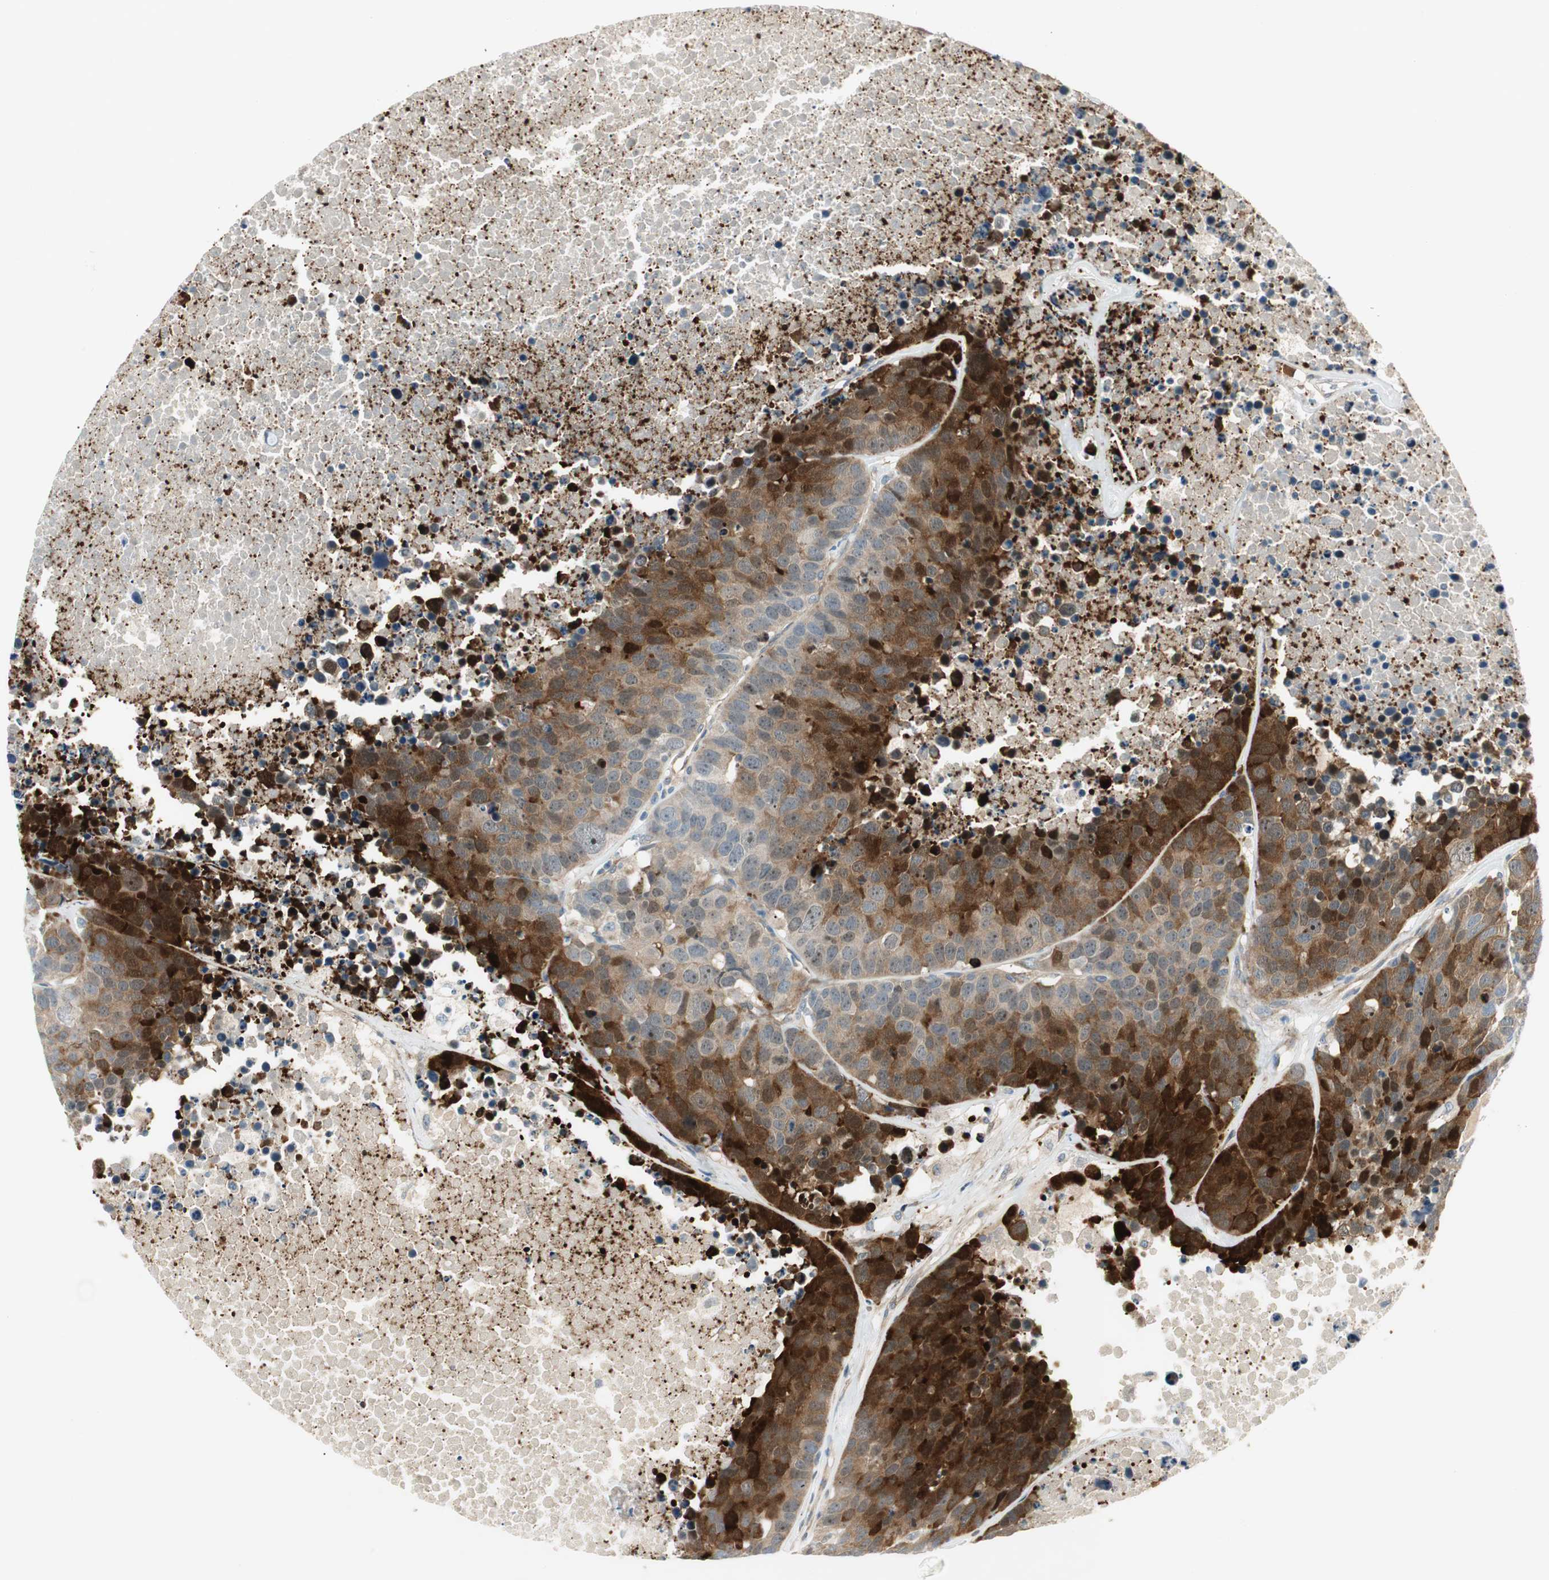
{"staining": {"intensity": "strong", "quantity": "25%-75%", "location": "cytoplasmic/membranous"}, "tissue": "carcinoid", "cell_type": "Tumor cells", "image_type": "cancer", "snomed": [{"axis": "morphology", "description": "Carcinoid, malignant, NOS"}, {"axis": "topography", "description": "Lung"}], "caption": "Brown immunohistochemical staining in human malignant carcinoid exhibits strong cytoplasmic/membranous expression in approximately 25%-75% of tumor cells. The protein is shown in brown color, while the nuclei are stained blue.", "gene": "STON1-GTF2A1L", "patient": {"sex": "male", "age": 60}}